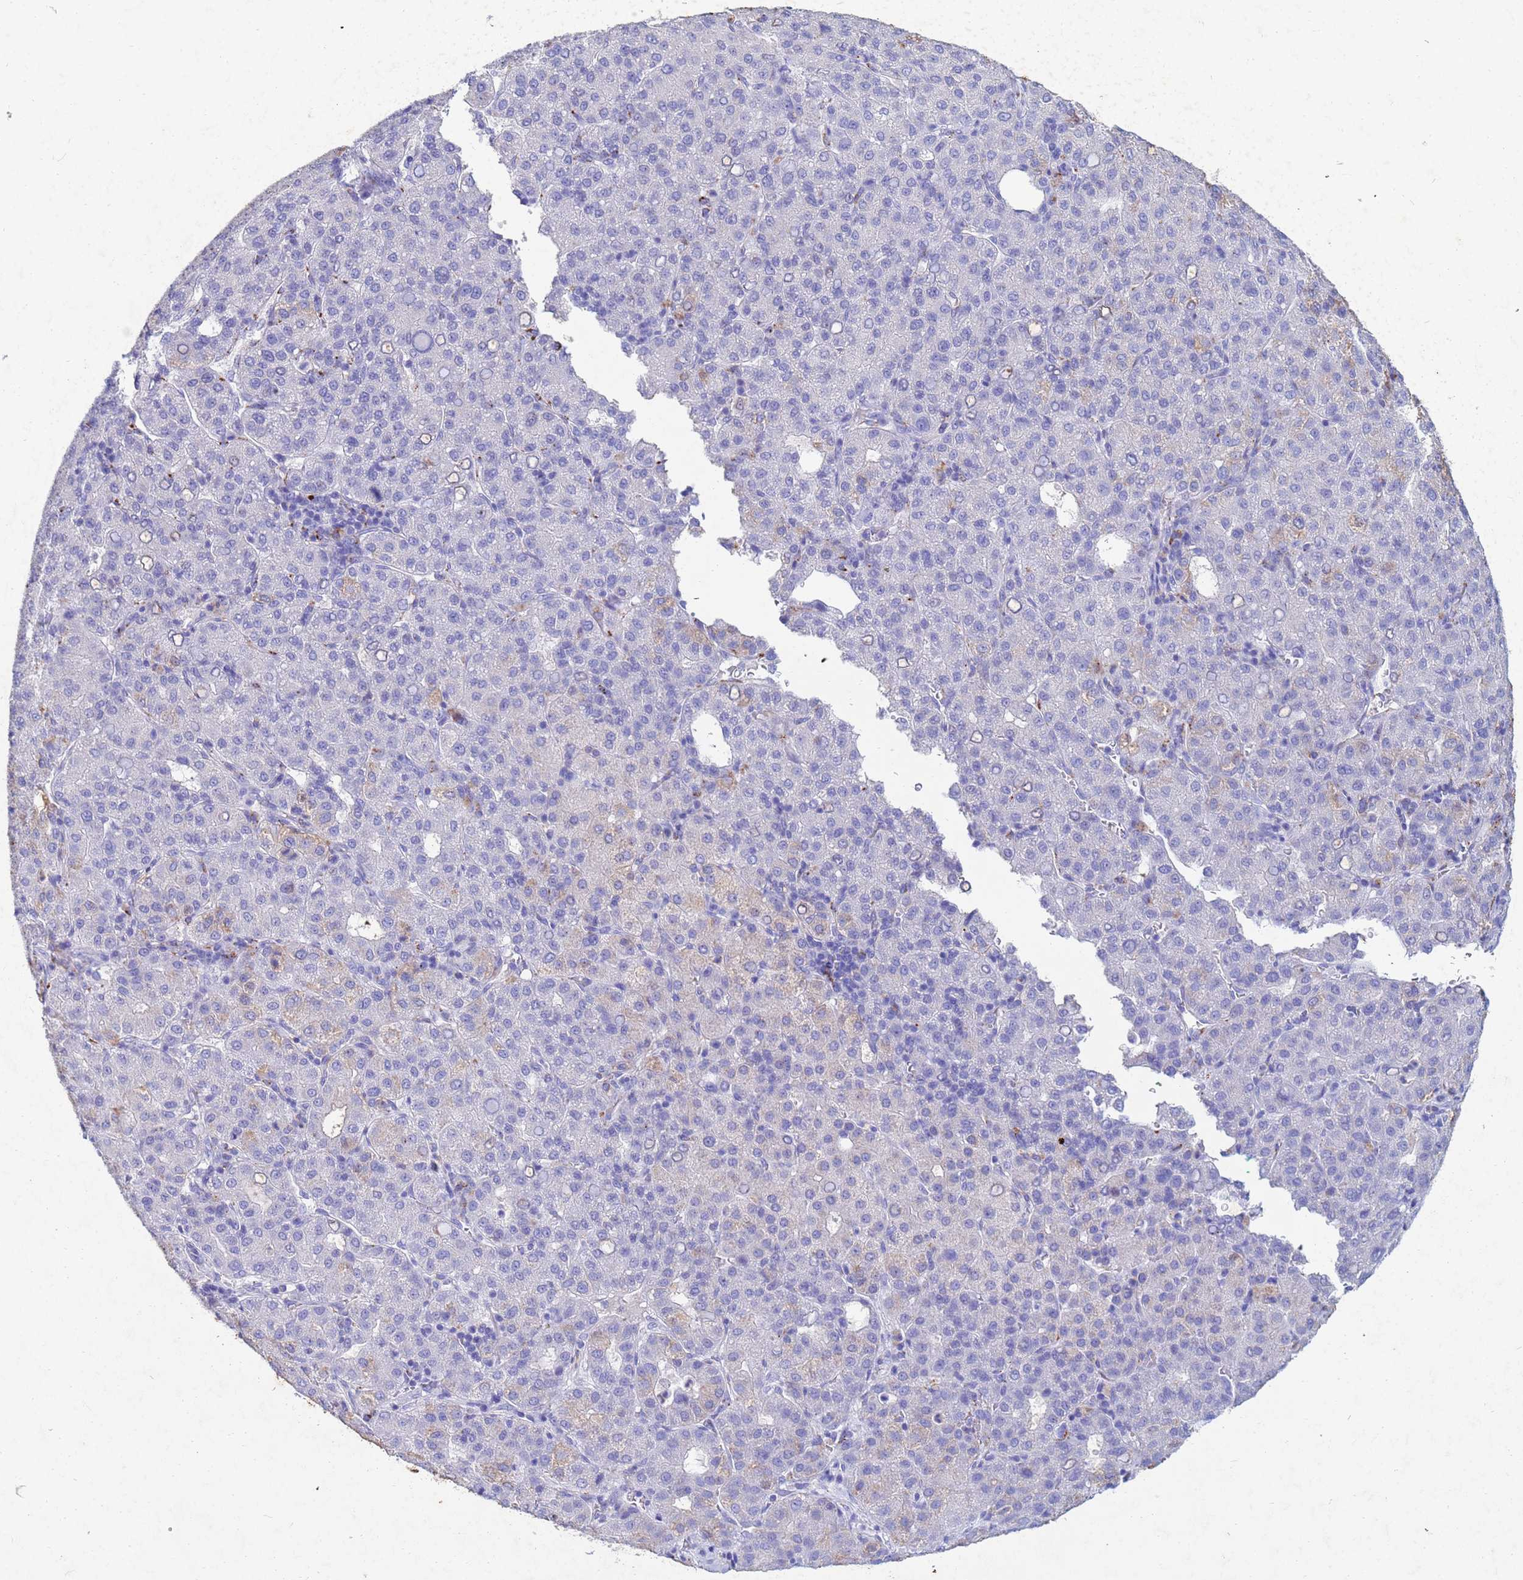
{"staining": {"intensity": "negative", "quantity": "none", "location": "none"}, "tissue": "liver cancer", "cell_type": "Tumor cells", "image_type": "cancer", "snomed": [{"axis": "morphology", "description": "Carcinoma, Hepatocellular, NOS"}, {"axis": "topography", "description": "Liver"}], "caption": "Immunohistochemical staining of human liver hepatocellular carcinoma demonstrates no significant expression in tumor cells.", "gene": "CSTB", "patient": {"sex": "male", "age": 65}}